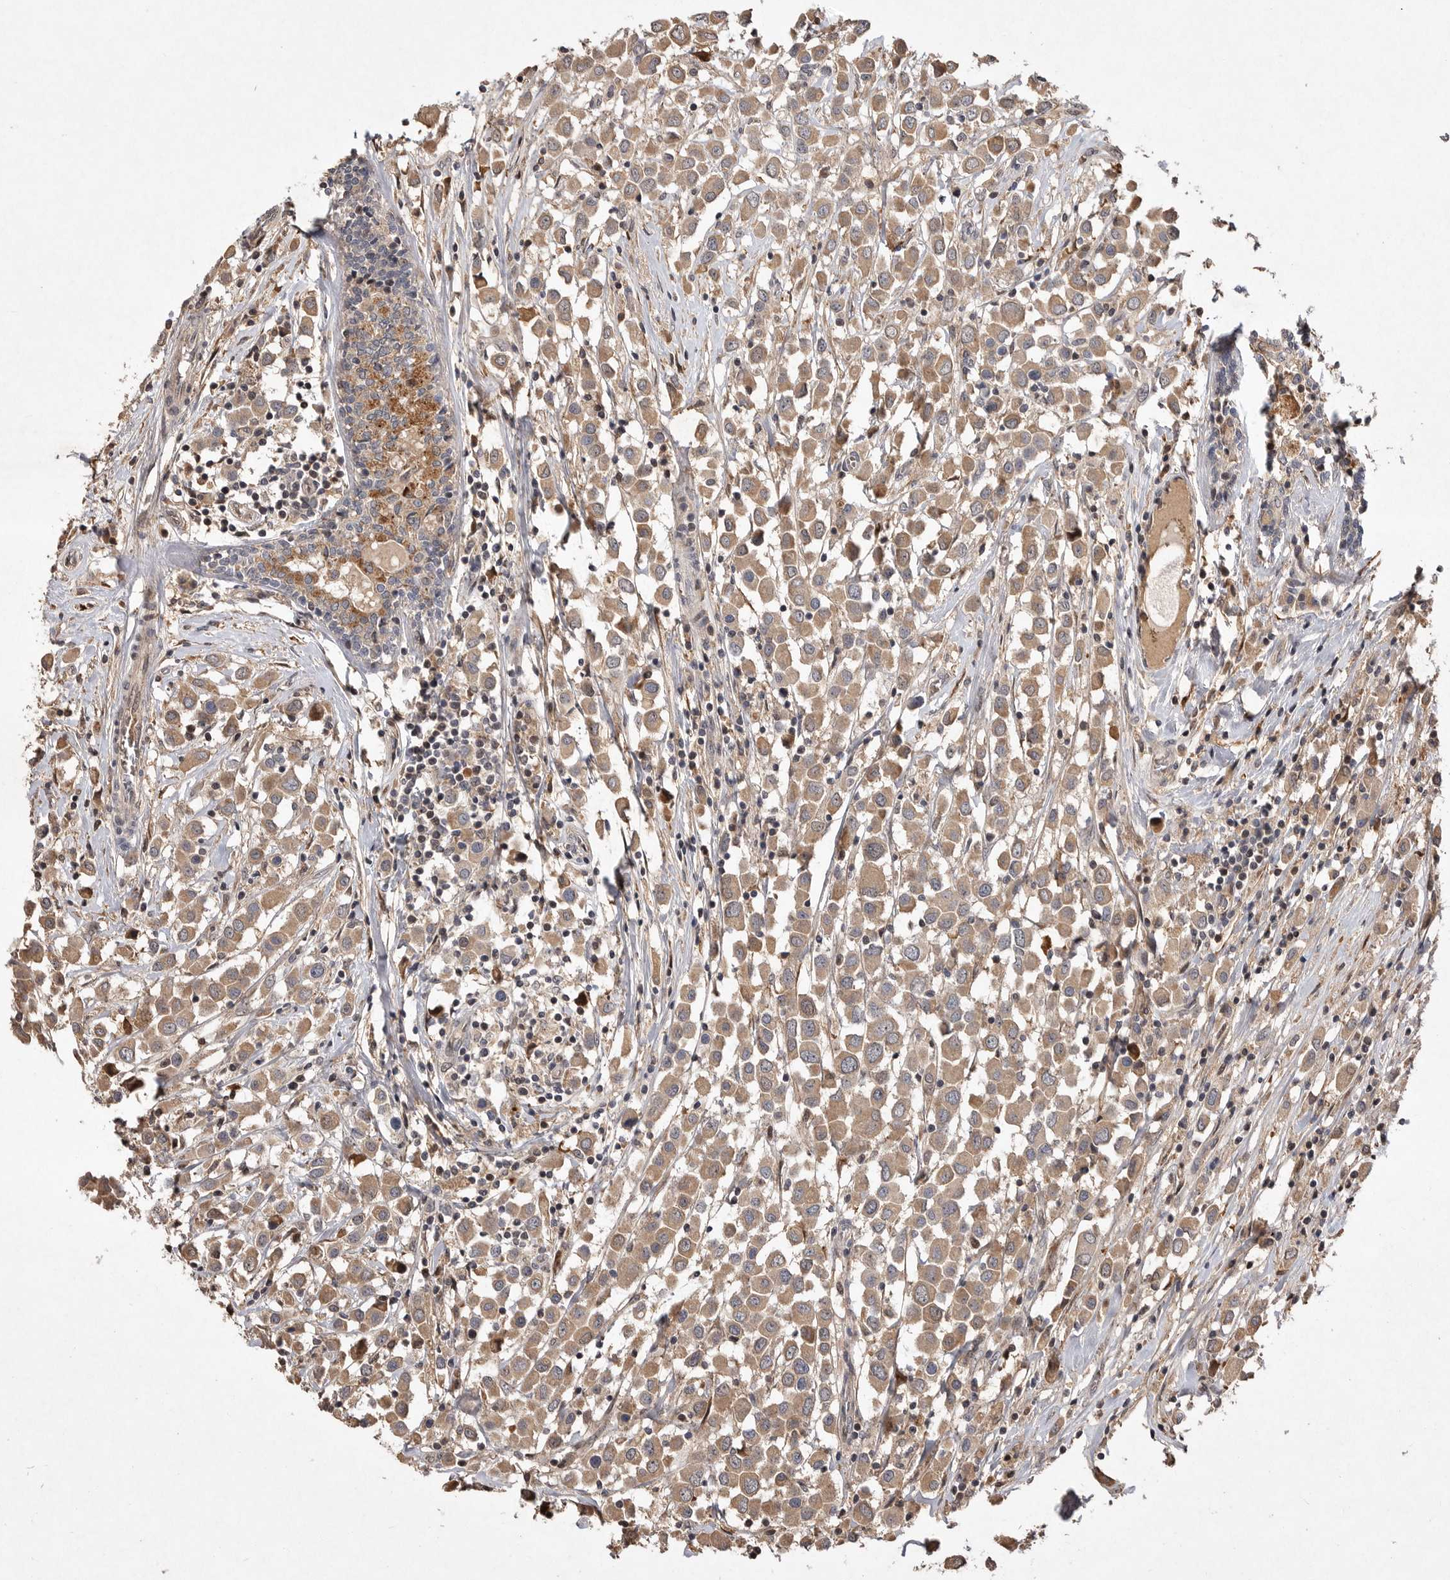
{"staining": {"intensity": "moderate", "quantity": ">75%", "location": "cytoplasmic/membranous"}, "tissue": "breast cancer", "cell_type": "Tumor cells", "image_type": "cancer", "snomed": [{"axis": "morphology", "description": "Duct carcinoma"}, {"axis": "topography", "description": "Breast"}], "caption": "Immunohistochemical staining of breast infiltrating ductal carcinoma shows medium levels of moderate cytoplasmic/membranous staining in approximately >75% of tumor cells.", "gene": "VN1R4", "patient": {"sex": "female", "age": 61}}